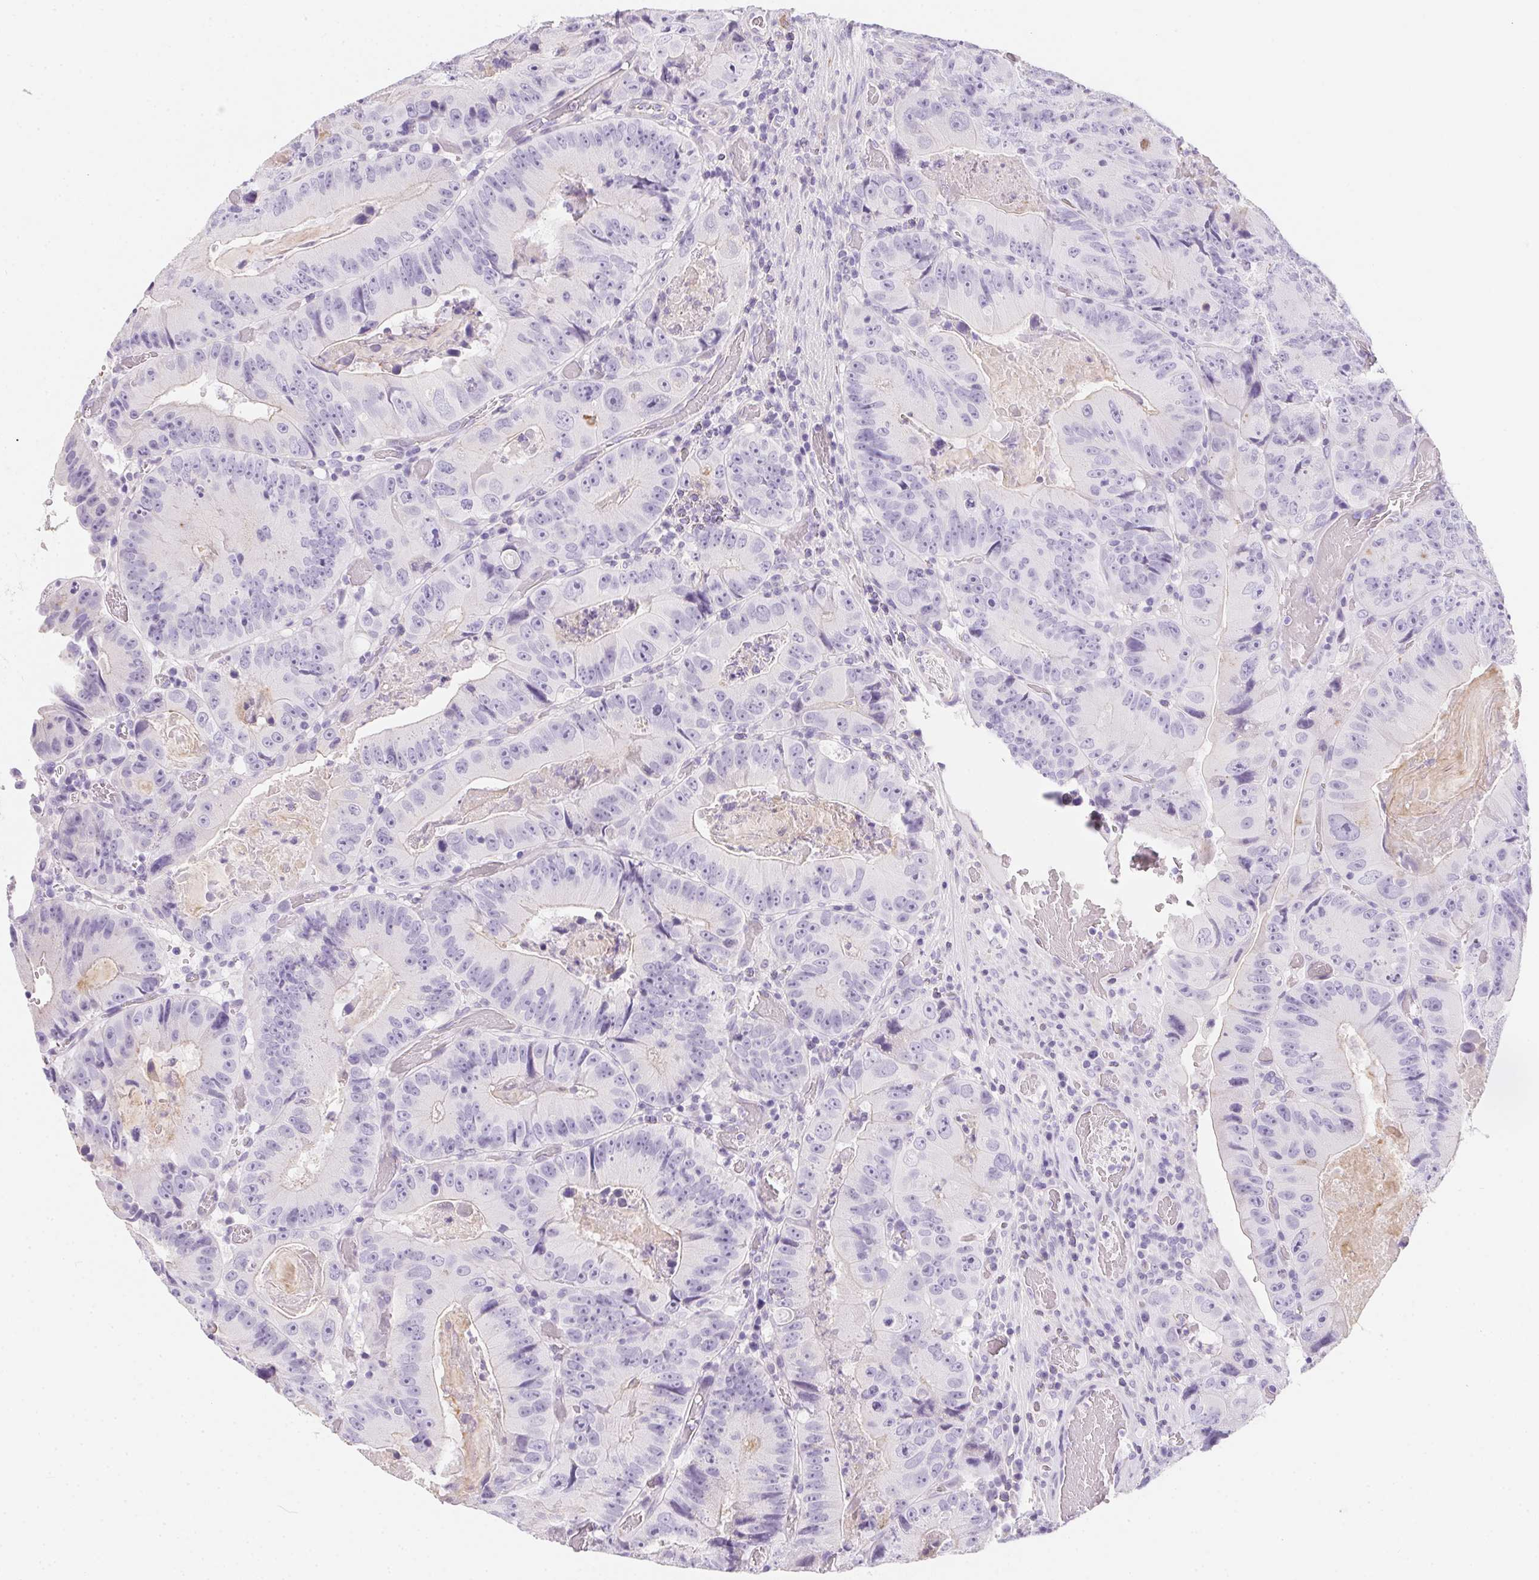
{"staining": {"intensity": "negative", "quantity": "none", "location": "none"}, "tissue": "colorectal cancer", "cell_type": "Tumor cells", "image_type": "cancer", "snomed": [{"axis": "morphology", "description": "Adenocarcinoma, NOS"}, {"axis": "topography", "description": "Colon"}], "caption": "High power microscopy micrograph of an immunohistochemistry (IHC) image of colorectal cancer (adenocarcinoma), revealing no significant expression in tumor cells.", "gene": "AQP5", "patient": {"sex": "female", "age": 86}}